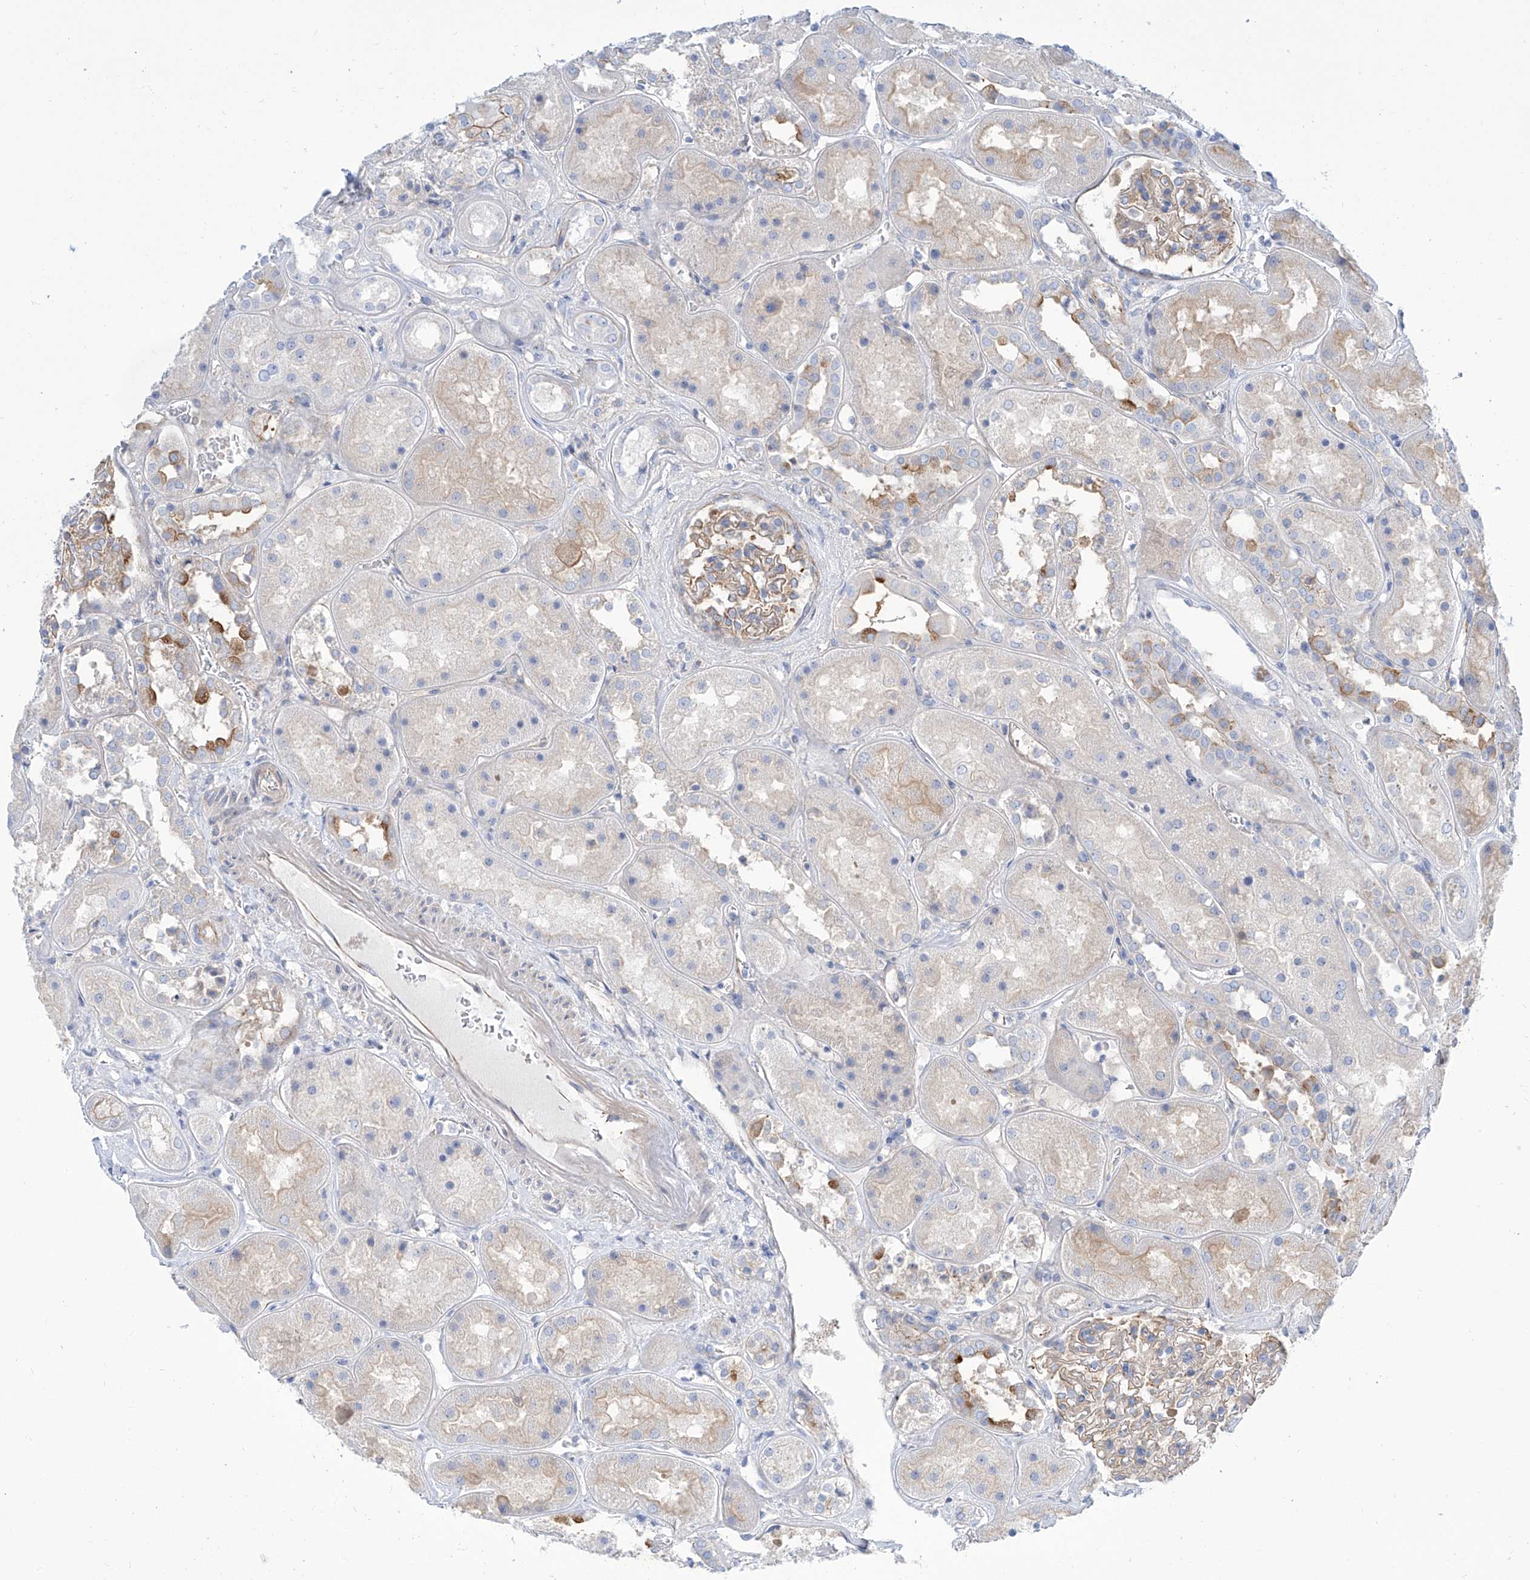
{"staining": {"intensity": "weak", "quantity": ">75%", "location": "cytoplasmic/membranous"}, "tissue": "kidney", "cell_type": "Cells in glomeruli", "image_type": "normal", "snomed": [{"axis": "morphology", "description": "Normal tissue, NOS"}, {"axis": "topography", "description": "Kidney"}], "caption": "Protein expression analysis of normal kidney exhibits weak cytoplasmic/membranous staining in approximately >75% of cells in glomeruli. (DAB IHC with brightfield microscopy, high magnification).", "gene": "TMEM209", "patient": {"sex": "male", "age": 70}}